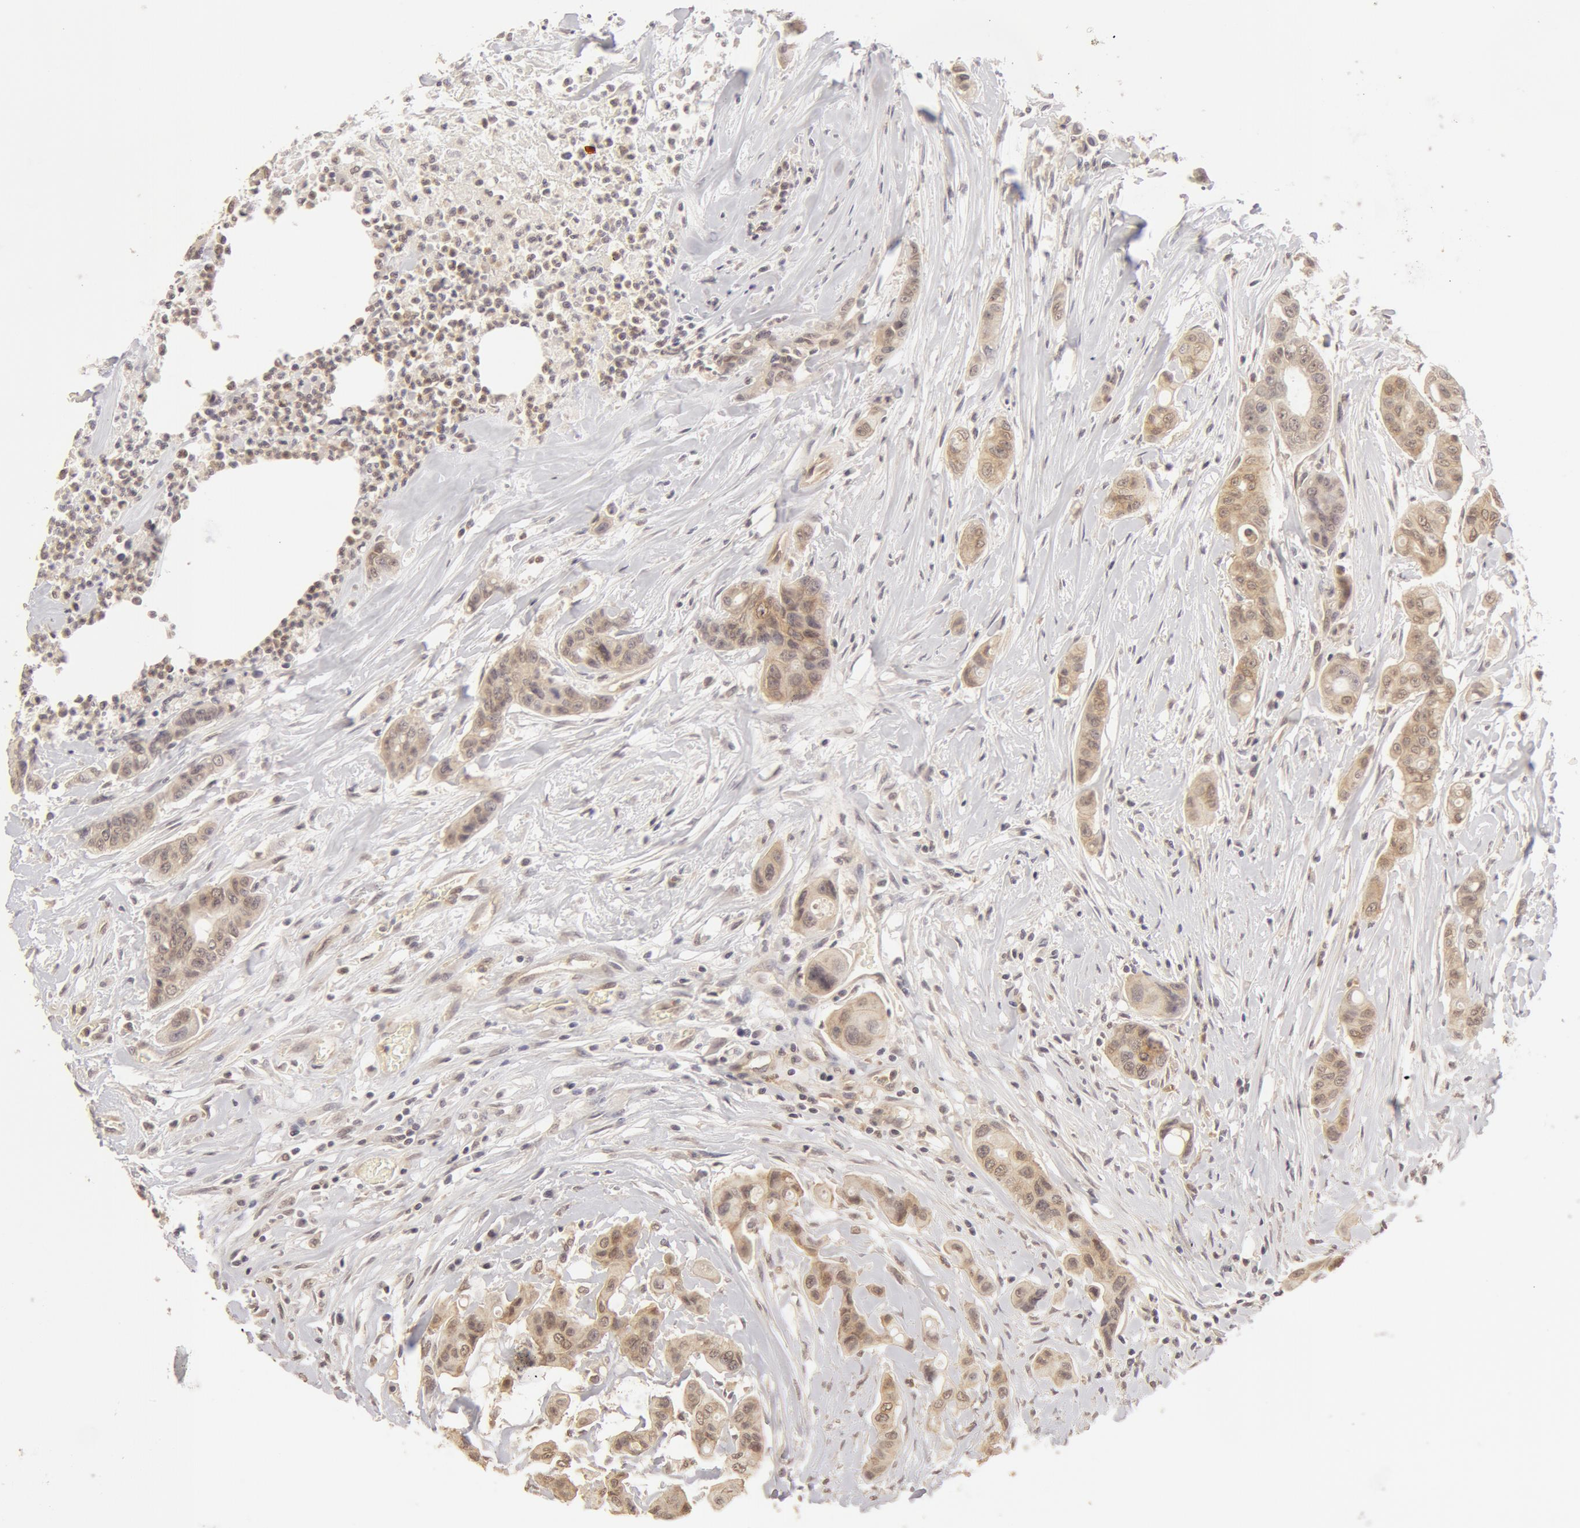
{"staining": {"intensity": "weak", "quantity": ">75%", "location": "cytoplasmic/membranous"}, "tissue": "colorectal cancer", "cell_type": "Tumor cells", "image_type": "cancer", "snomed": [{"axis": "morphology", "description": "Adenocarcinoma, NOS"}, {"axis": "topography", "description": "Colon"}], "caption": "Human colorectal cancer (adenocarcinoma) stained with a brown dye demonstrates weak cytoplasmic/membranous positive positivity in about >75% of tumor cells.", "gene": "ADAM10", "patient": {"sex": "female", "age": 70}}